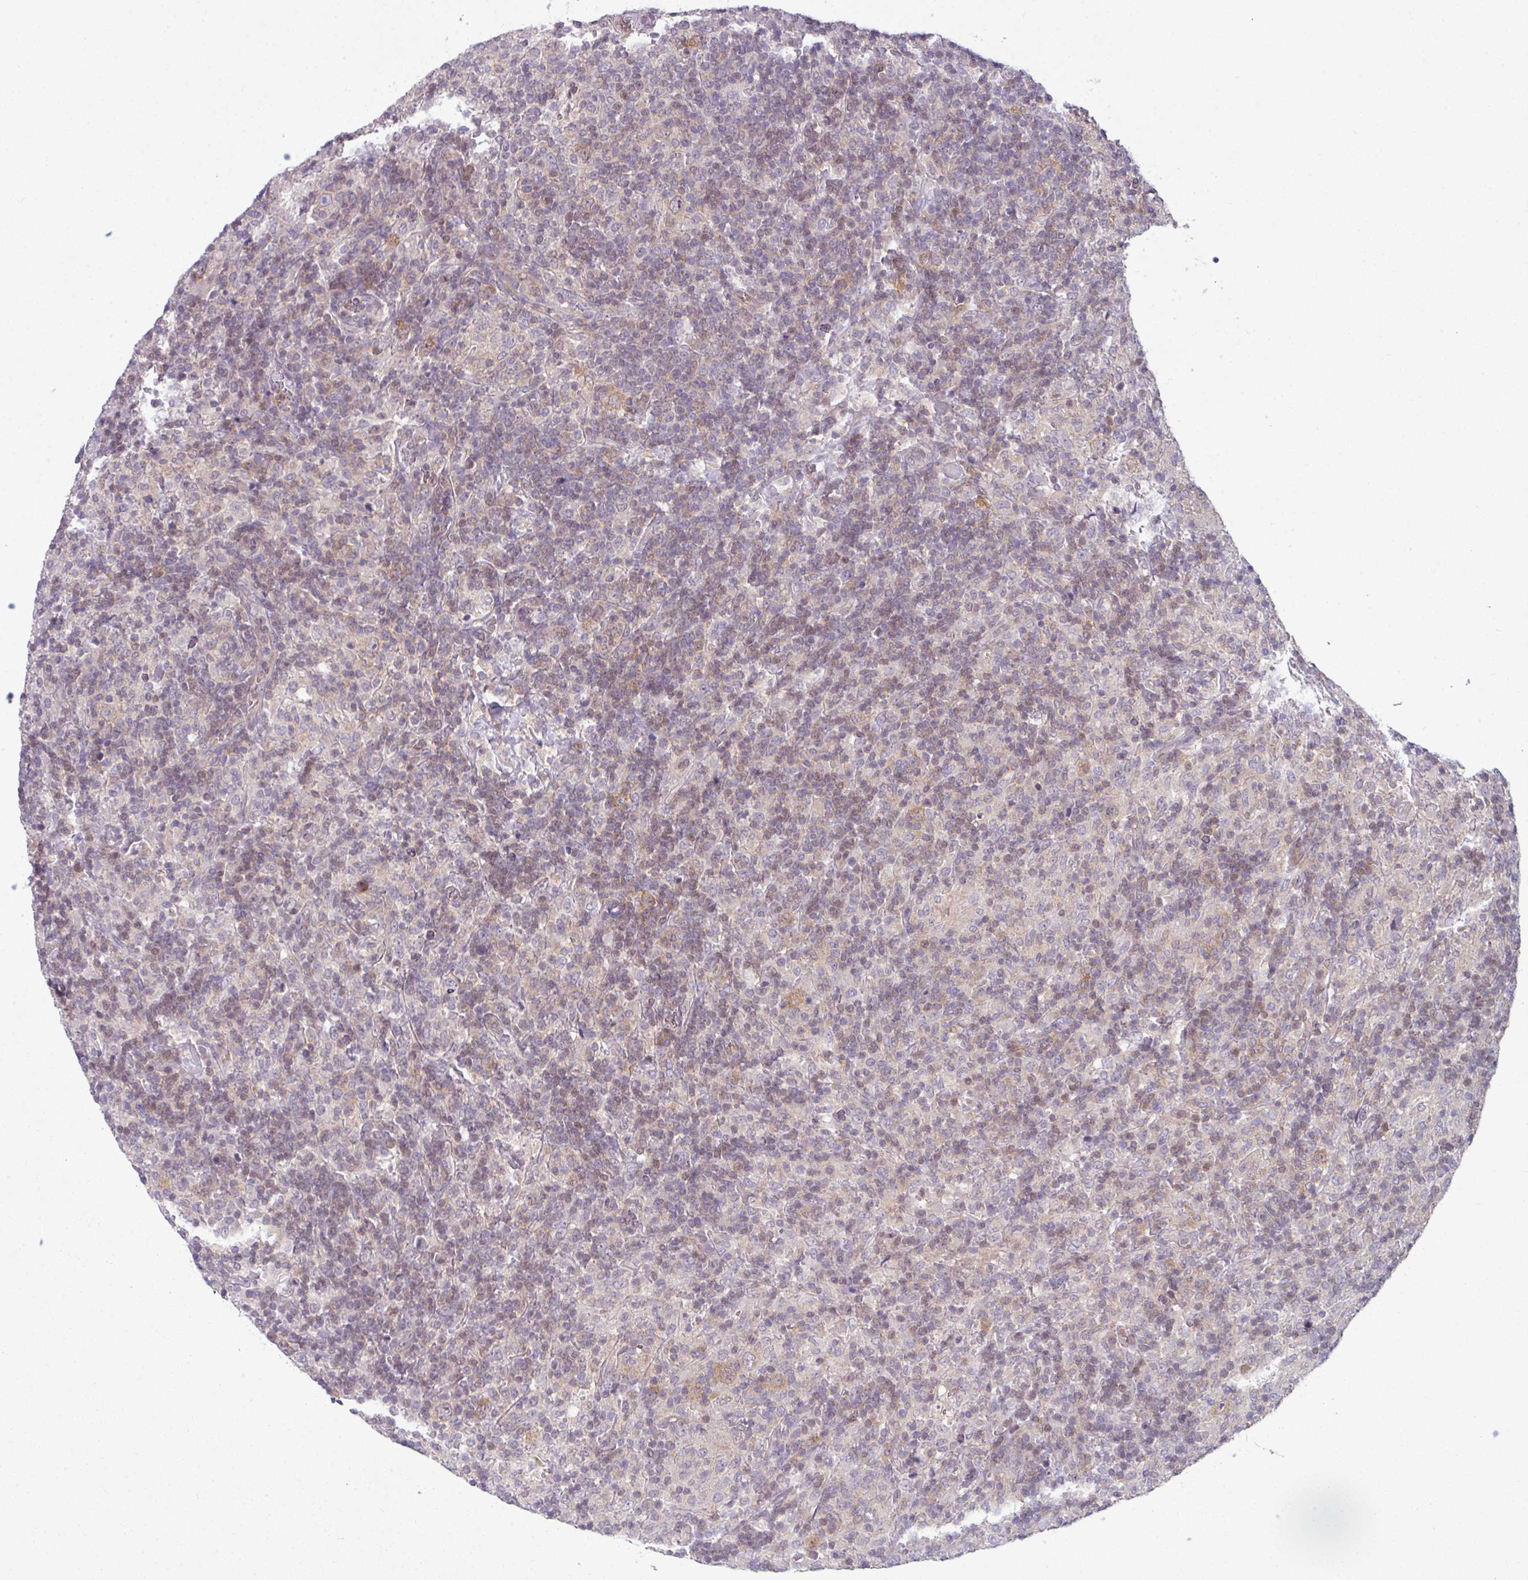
{"staining": {"intensity": "moderate", "quantity": ">75%", "location": "cytoplasmic/membranous"}, "tissue": "lymphoma", "cell_type": "Tumor cells", "image_type": "cancer", "snomed": [{"axis": "morphology", "description": "Hodgkin's disease, NOS"}, {"axis": "topography", "description": "Lymph node"}], "caption": "Moderate cytoplasmic/membranous positivity for a protein is present in about >75% of tumor cells of Hodgkin's disease using IHC.", "gene": "TTLL12", "patient": {"sex": "male", "age": 70}}